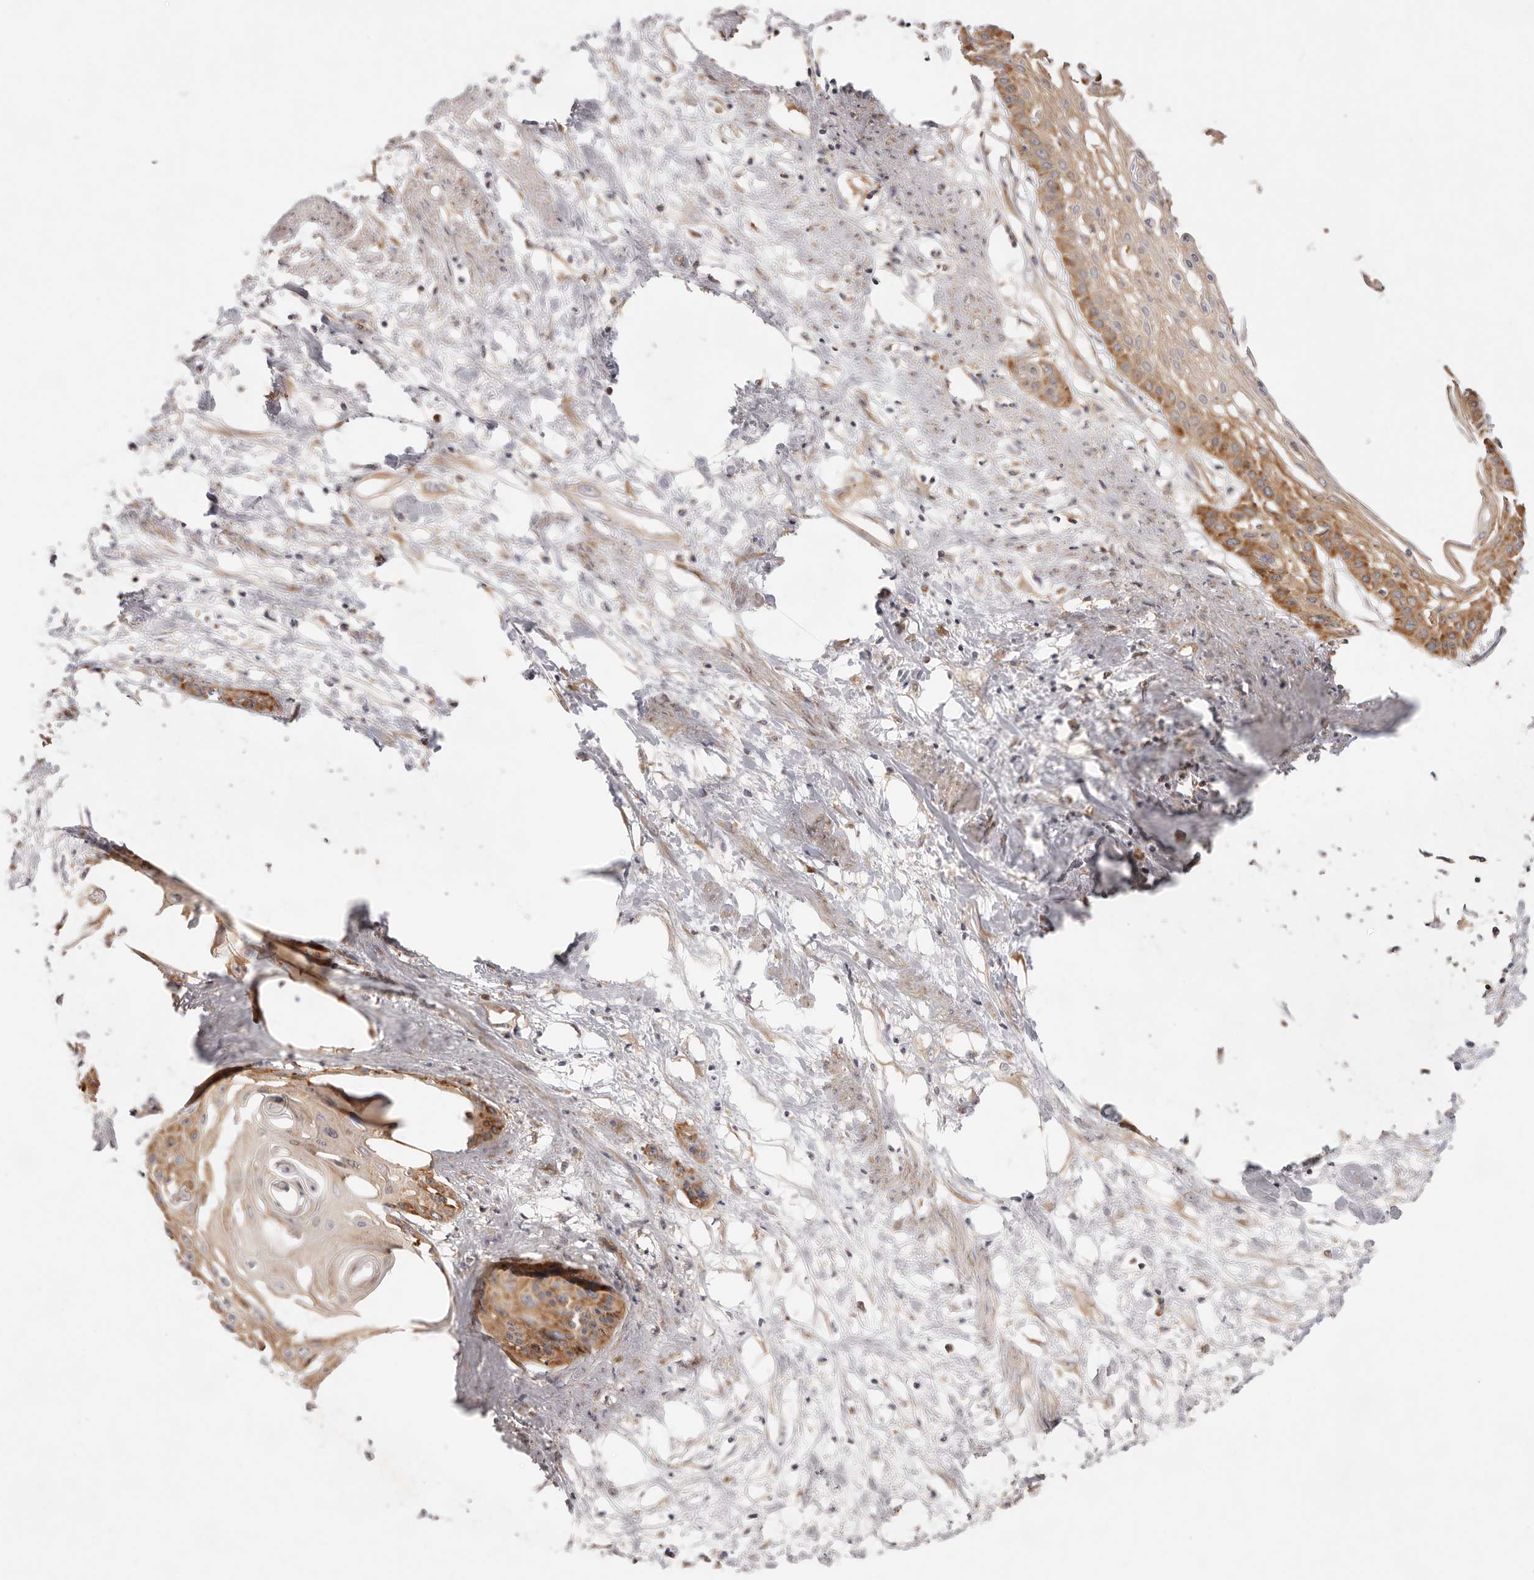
{"staining": {"intensity": "moderate", "quantity": ">75%", "location": "cytoplasmic/membranous"}, "tissue": "cervical cancer", "cell_type": "Tumor cells", "image_type": "cancer", "snomed": [{"axis": "morphology", "description": "Squamous cell carcinoma, NOS"}, {"axis": "topography", "description": "Cervix"}], "caption": "Immunohistochemical staining of human cervical cancer exhibits medium levels of moderate cytoplasmic/membranous expression in approximately >75% of tumor cells.", "gene": "GNA13", "patient": {"sex": "female", "age": 57}}